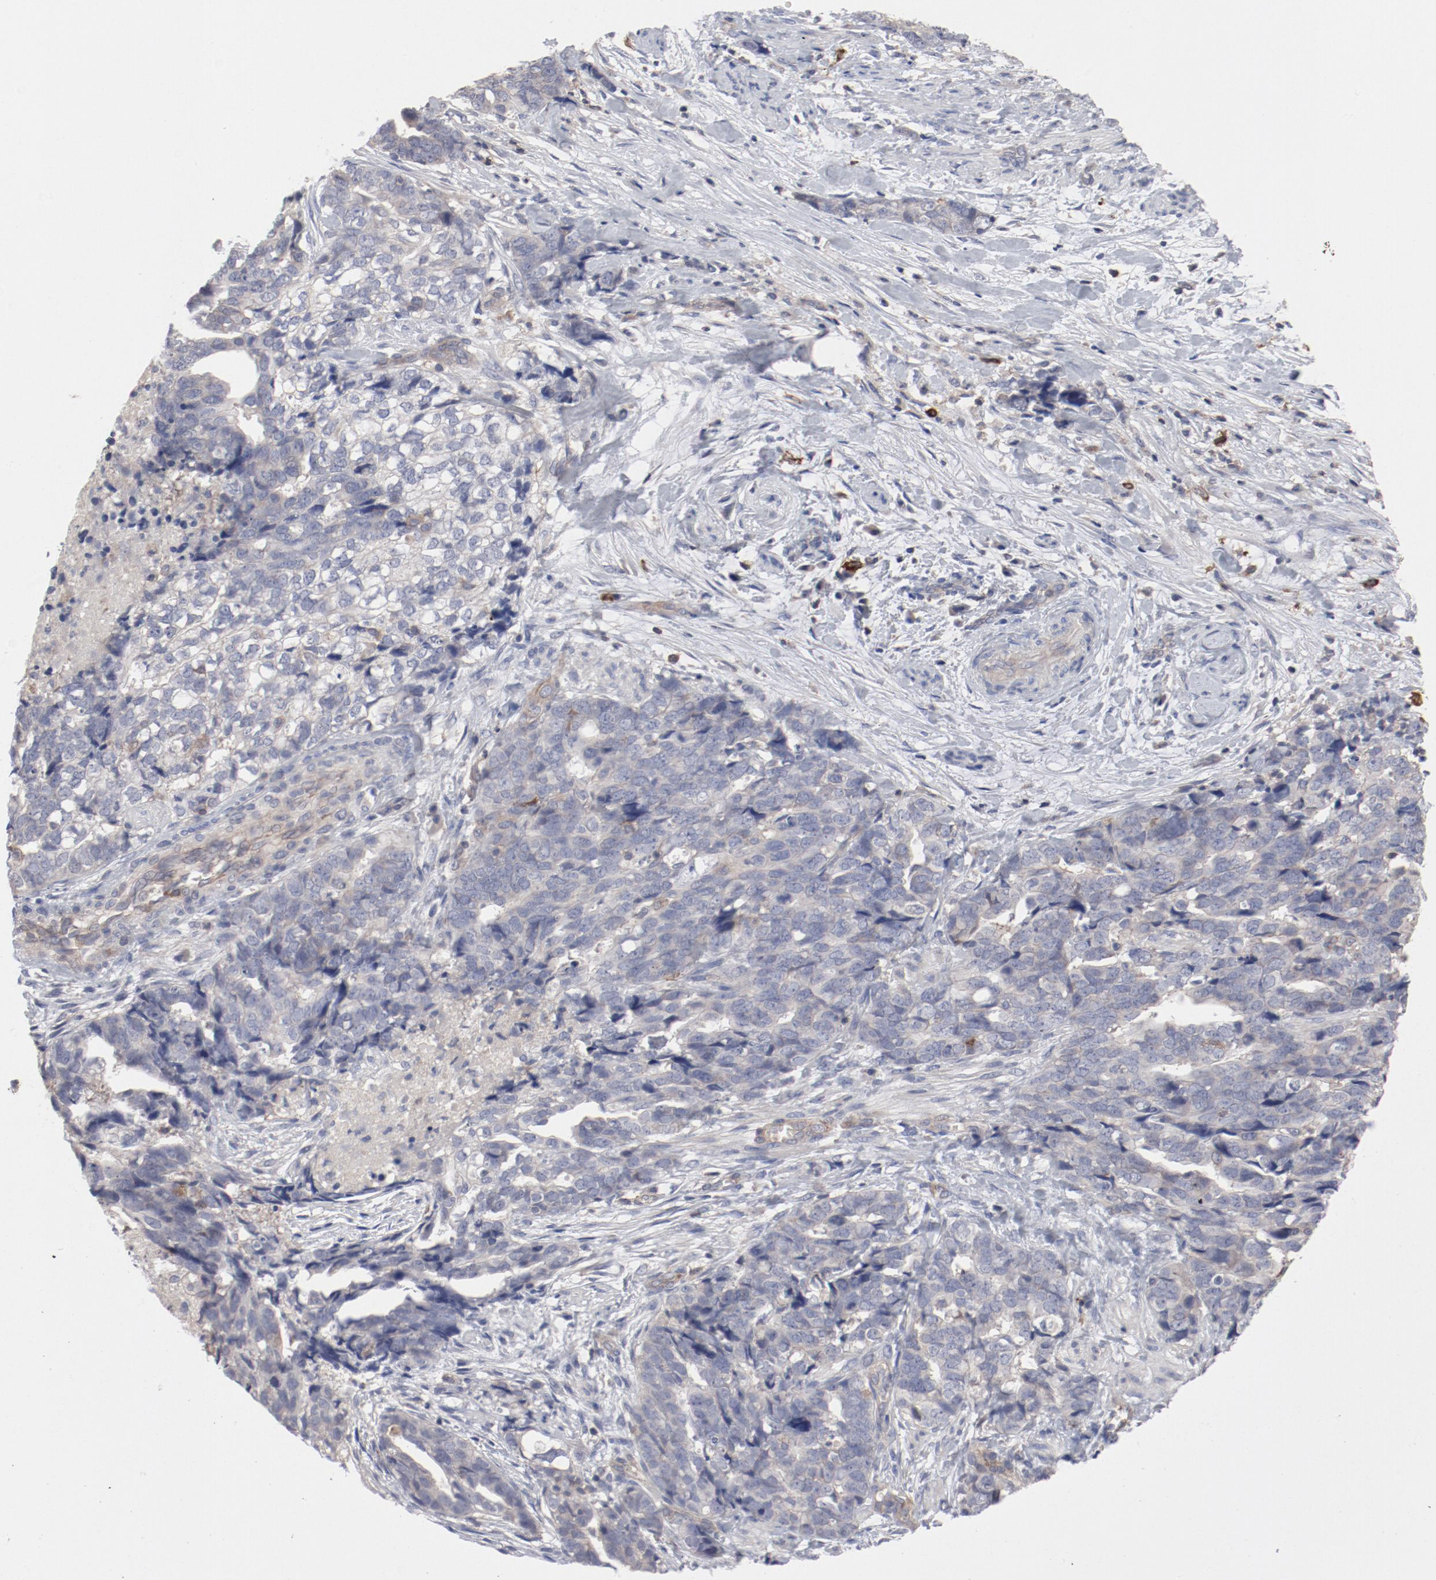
{"staining": {"intensity": "negative", "quantity": "none", "location": "none"}, "tissue": "ovarian cancer", "cell_type": "Tumor cells", "image_type": "cancer", "snomed": [{"axis": "morphology", "description": "Normal tissue, NOS"}, {"axis": "morphology", "description": "Cystadenocarcinoma, serous, NOS"}, {"axis": "topography", "description": "Fallopian tube"}, {"axis": "topography", "description": "Ovary"}], "caption": "A high-resolution micrograph shows IHC staining of ovarian cancer, which reveals no significant positivity in tumor cells. Nuclei are stained in blue.", "gene": "CBL", "patient": {"sex": "female", "age": 56}}